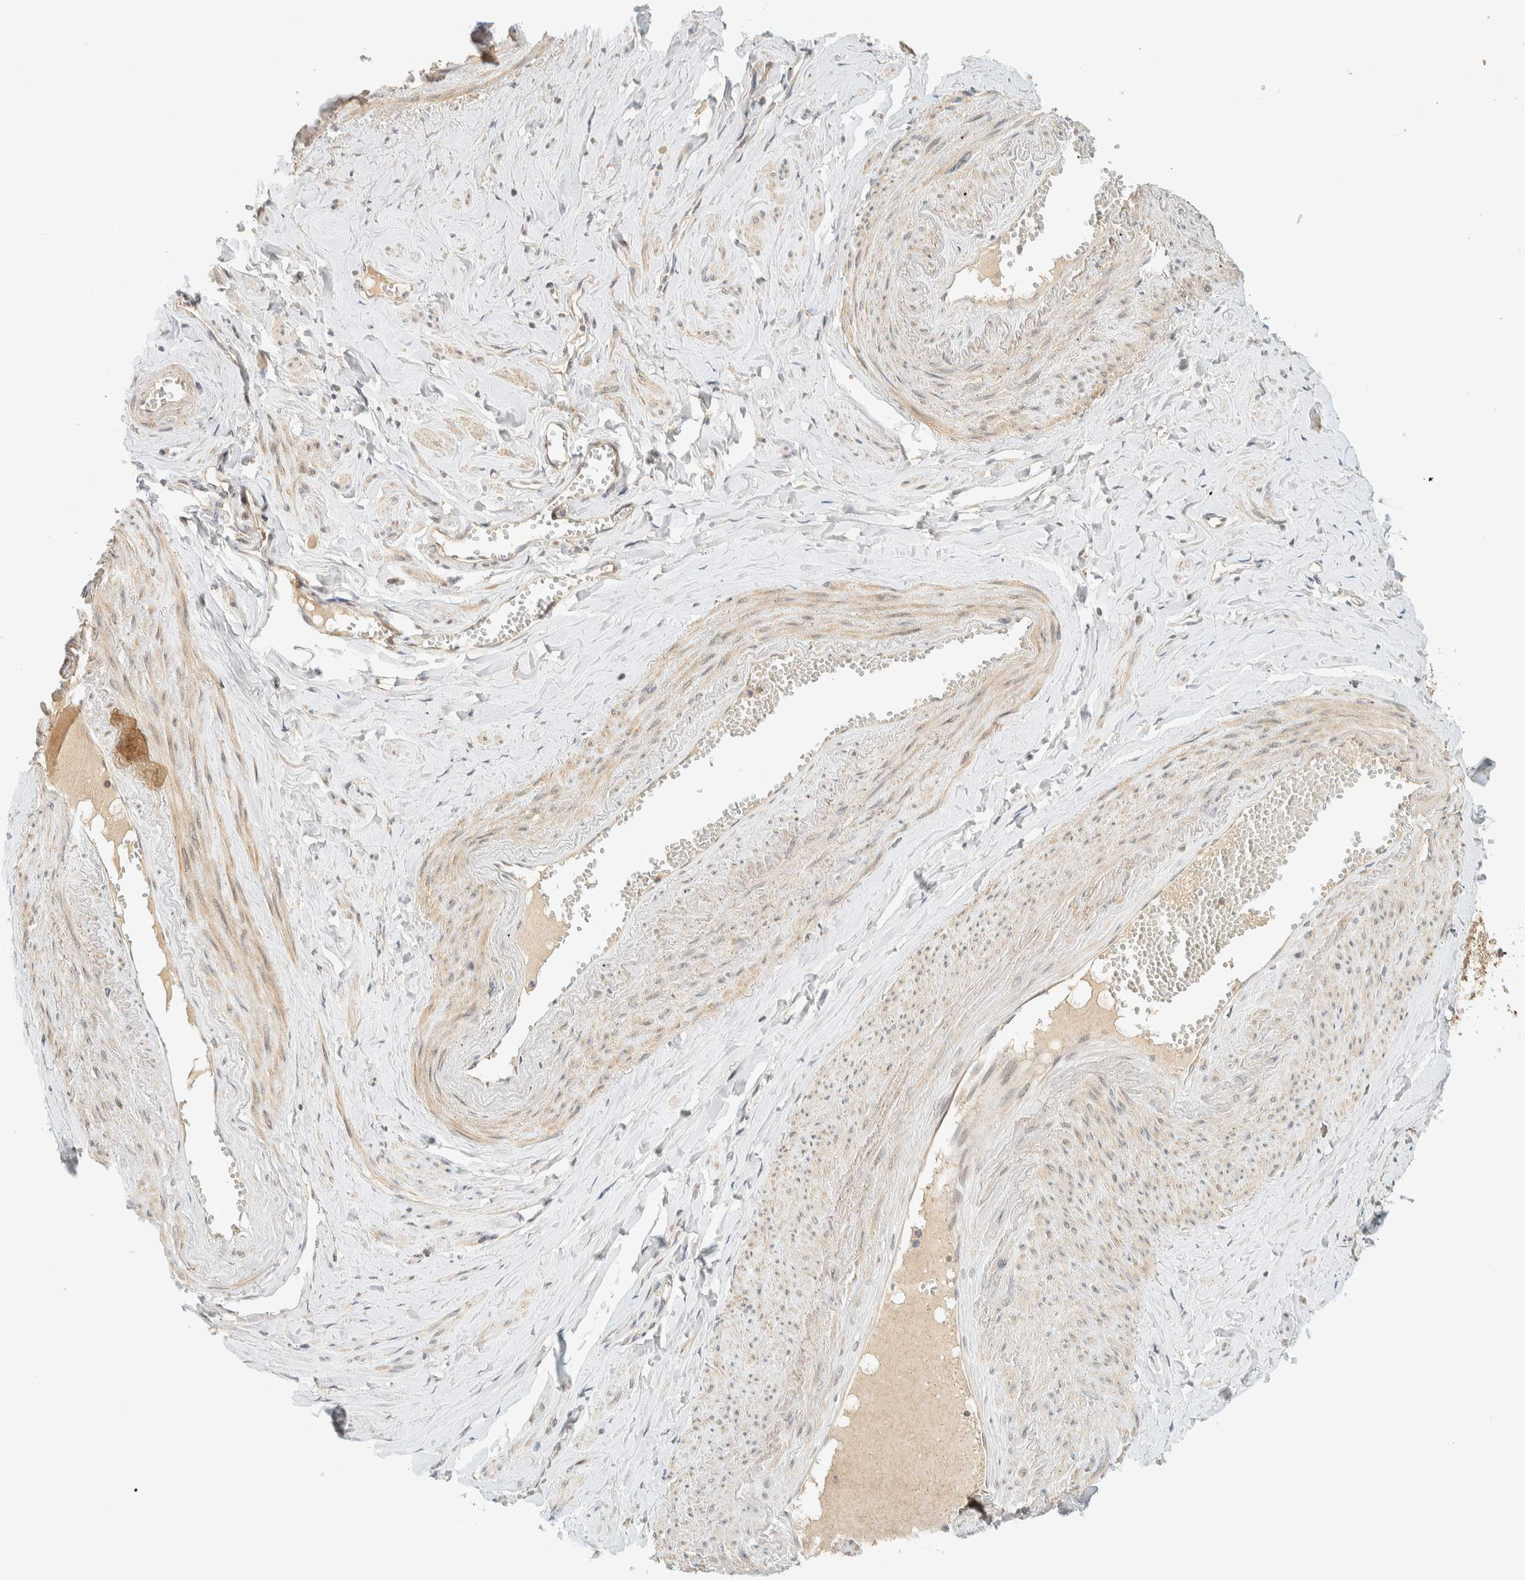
{"staining": {"intensity": "weak", "quantity": ">75%", "location": "cytoplasmic/membranous"}, "tissue": "adipose tissue", "cell_type": "Adipocytes", "image_type": "normal", "snomed": [{"axis": "morphology", "description": "Normal tissue, NOS"}, {"axis": "topography", "description": "Vascular tissue"}, {"axis": "topography", "description": "Fallopian tube"}, {"axis": "topography", "description": "Ovary"}], "caption": "Adipocytes show low levels of weak cytoplasmic/membranous staining in about >75% of cells in benign human adipose tissue.", "gene": "KIFAP3", "patient": {"sex": "female", "age": 67}}